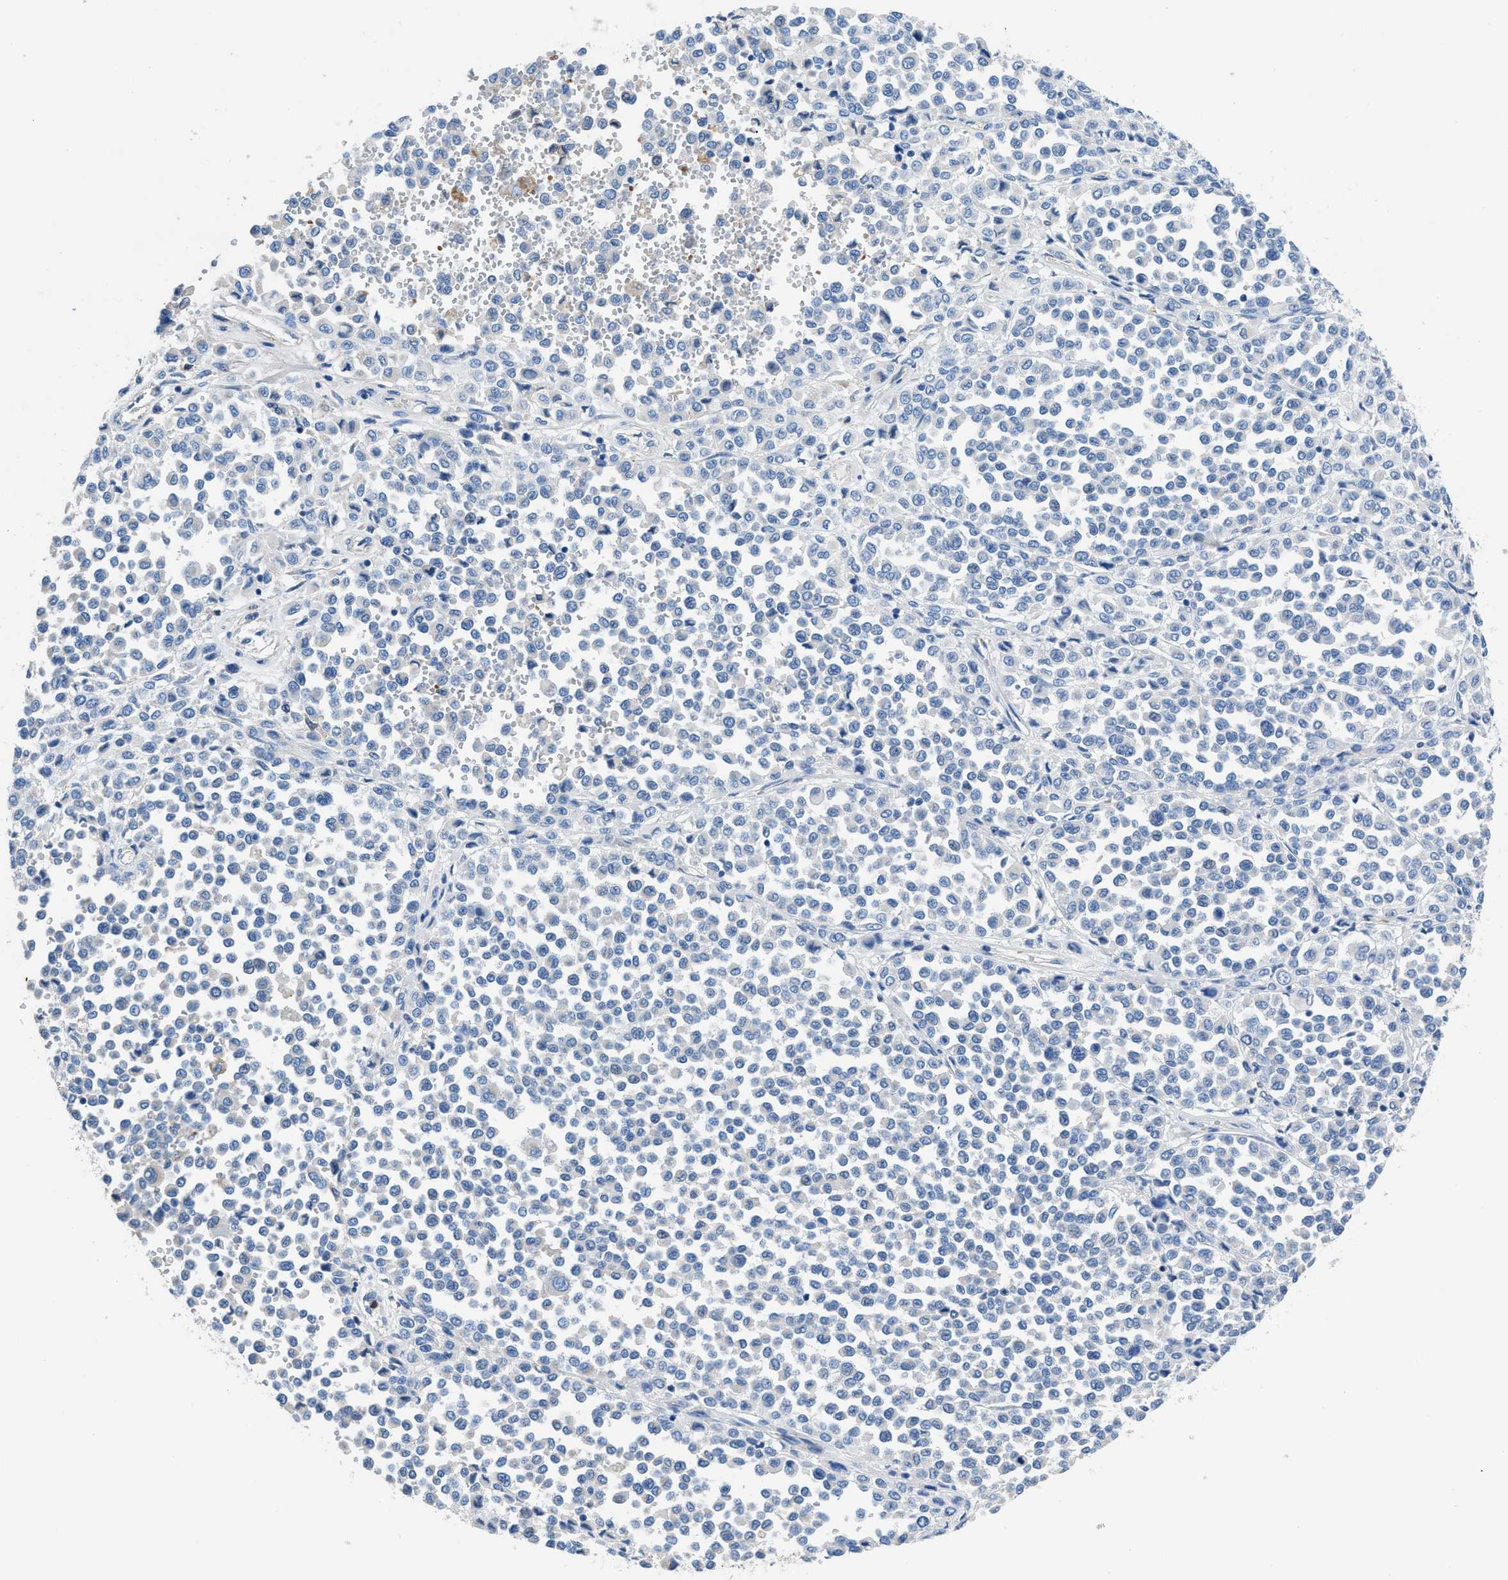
{"staining": {"intensity": "negative", "quantity": "none", "location": "none"}, "tissue": "melanoma", "cell_type": "Tumor cells", "image_type": "cancer", "snomed": [{"axis": "morphology", "description": "Malignant melanoma, Metastatic site"}, {"axis": "topography", "description": "Pancreas"}], "caption": "Tumor cells are negative for brown protein staining in melanoma. (Stains: DAB (3,3'-diaminobenzidine) IHC with hematoxylin counter stain, Microscopy: brightfield microscopy at high magnification).", "gene": "NEB", "patient": {"sex": "female", "age": 30}}